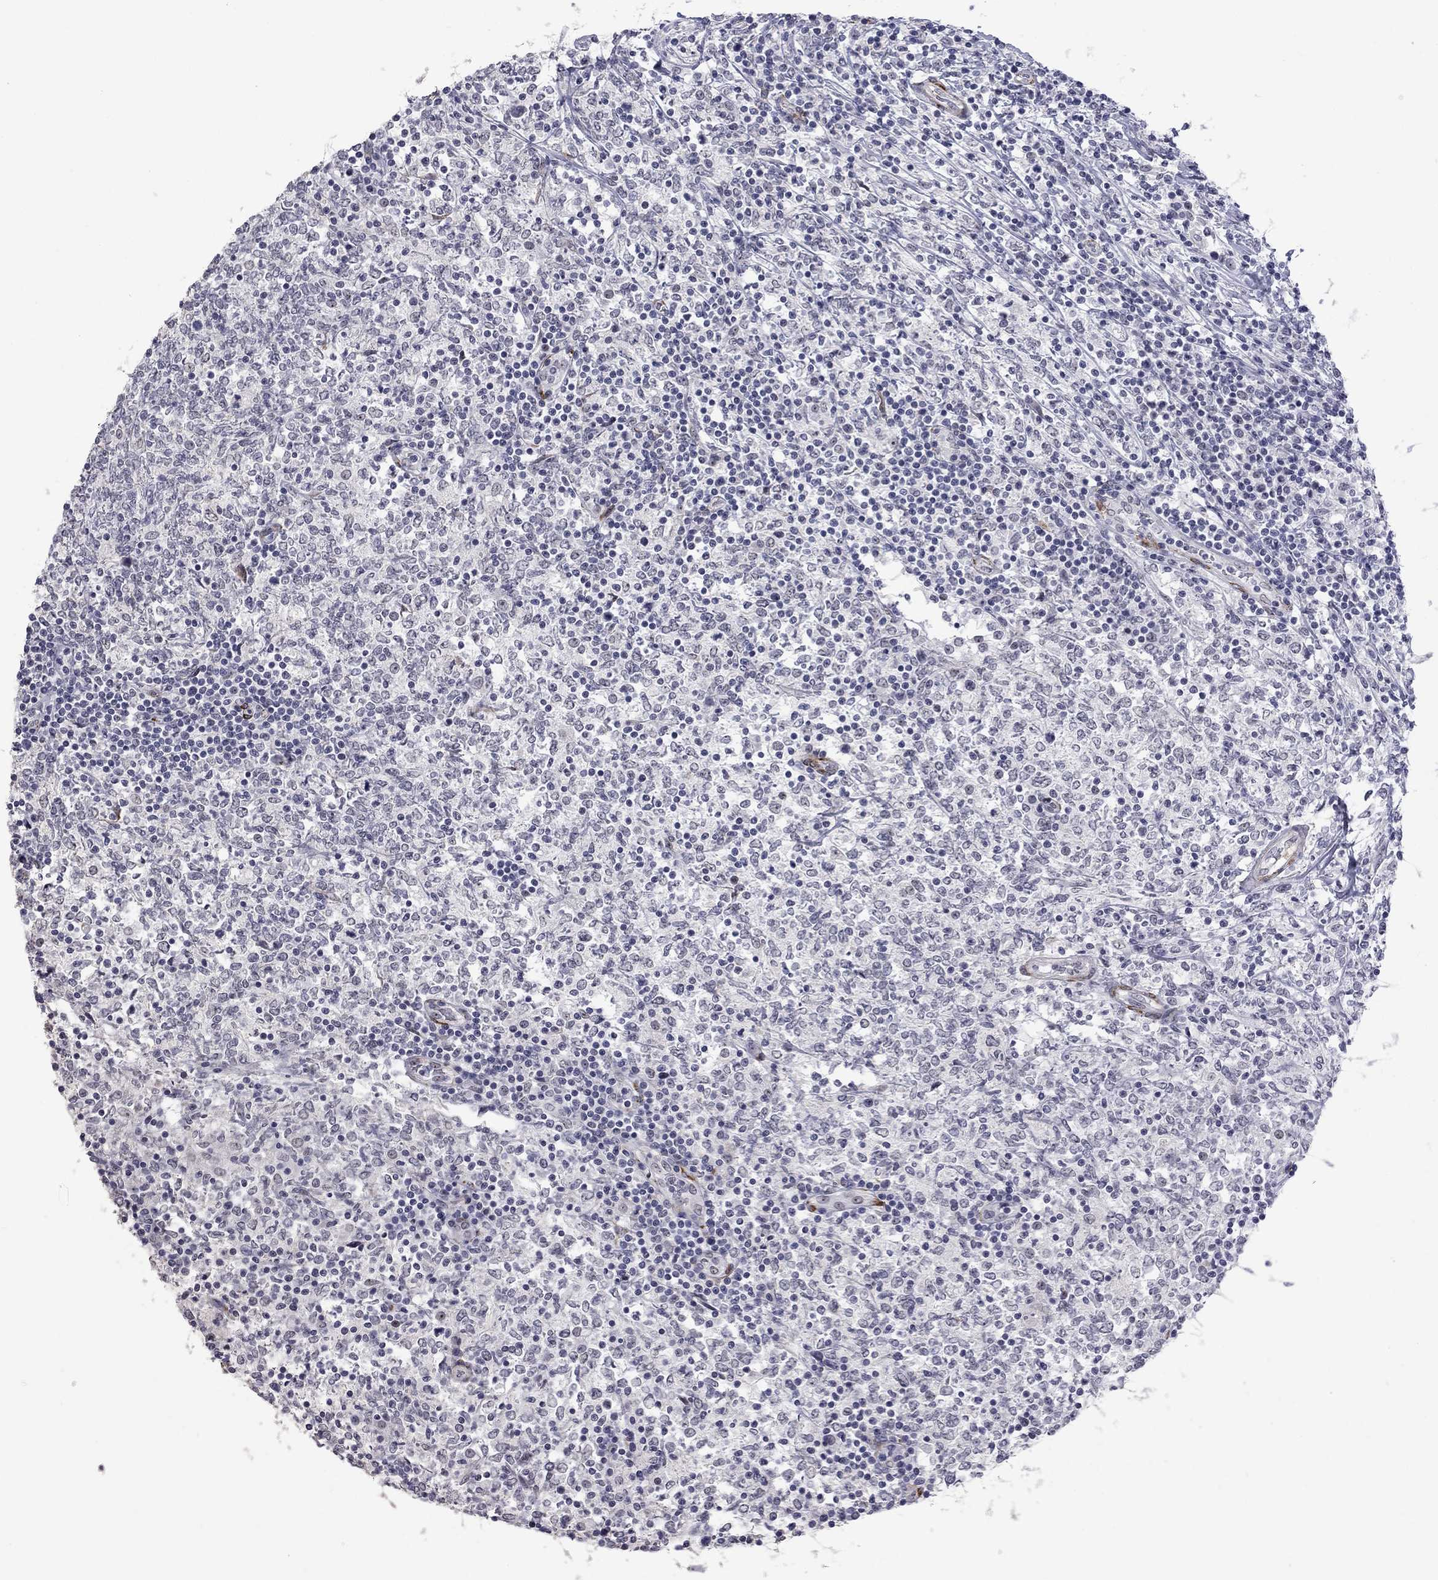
{"staining": {"intensity": "negative", "quantity": "none", "location": "none"}, "tissue": "lymphoma", "cell_type": "Tumor cells", "image_type": "cancer", "snomed": [{"axis": "morphology", "description": "Malignant lymphoma, non-Hodgkin's type, High grade"}, {"axis": "topography", "description": "Lymph node"}], "caption": "This is a photomicrograph of immunohistochemistry staining of lymphoma, which shows no positivity in tumor cells.", "gene": "GSG1L", "patient": {"sex": "female", "age": 84}}